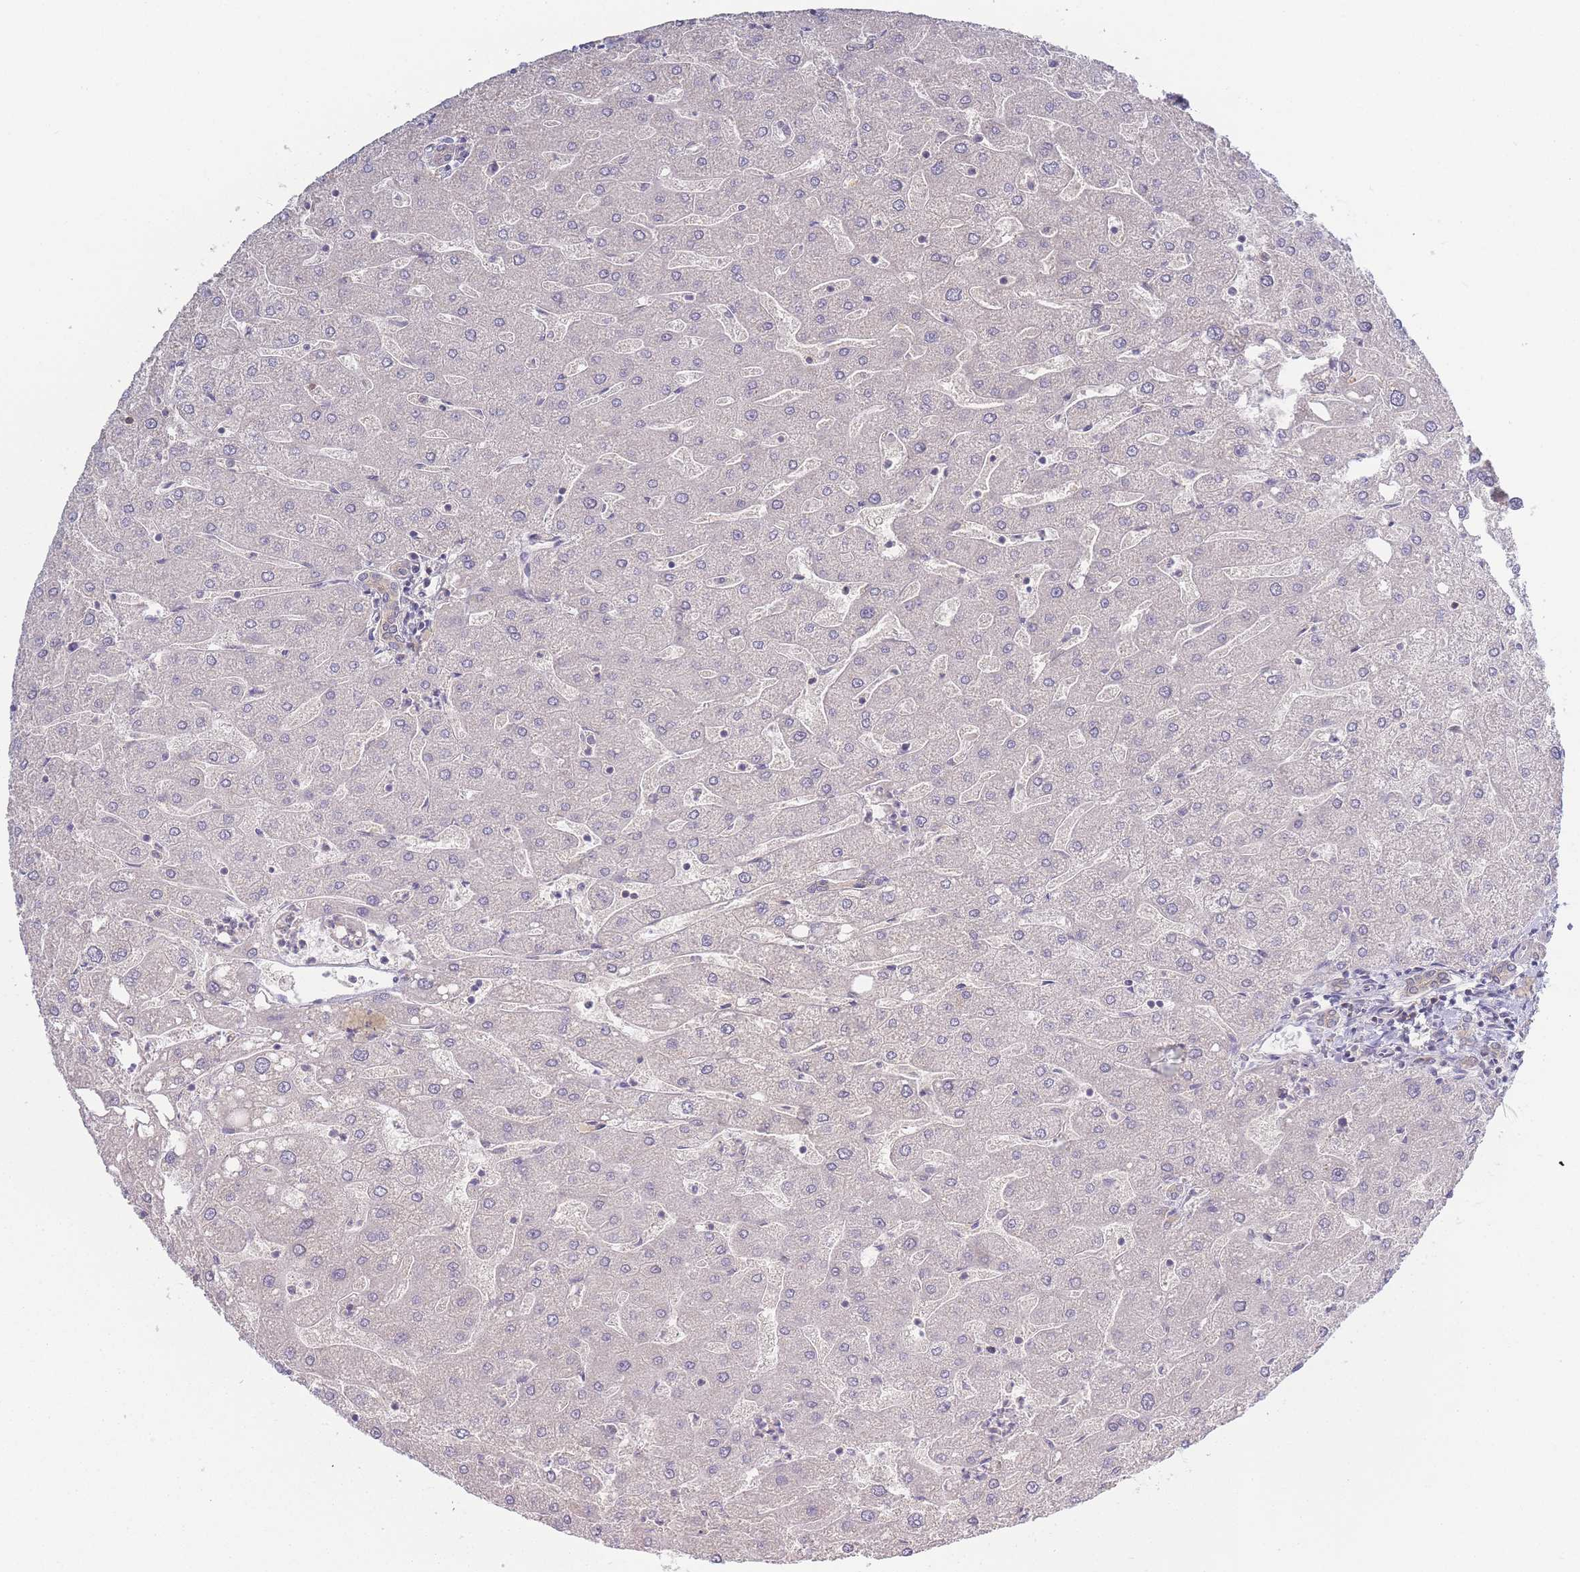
{"staining": {"intensity": "weak", "quantity": "<25%", "location": "cytoplasmic/membranous"}, "tissue": "liver", "cell_type": "Cholangiocytes", "image_type": "normal", "snomed": [{"axis": "morphology", "description": "Normal tissue, NOS"}, {"axis": "topography", "description": "Liver"}], "caption": "Immunohistochemistry of unremarkable human liver displays no expression in cholangiocytes.", "gene": "SPHKAP", "patient": {"sex": "male", "age": 67}}